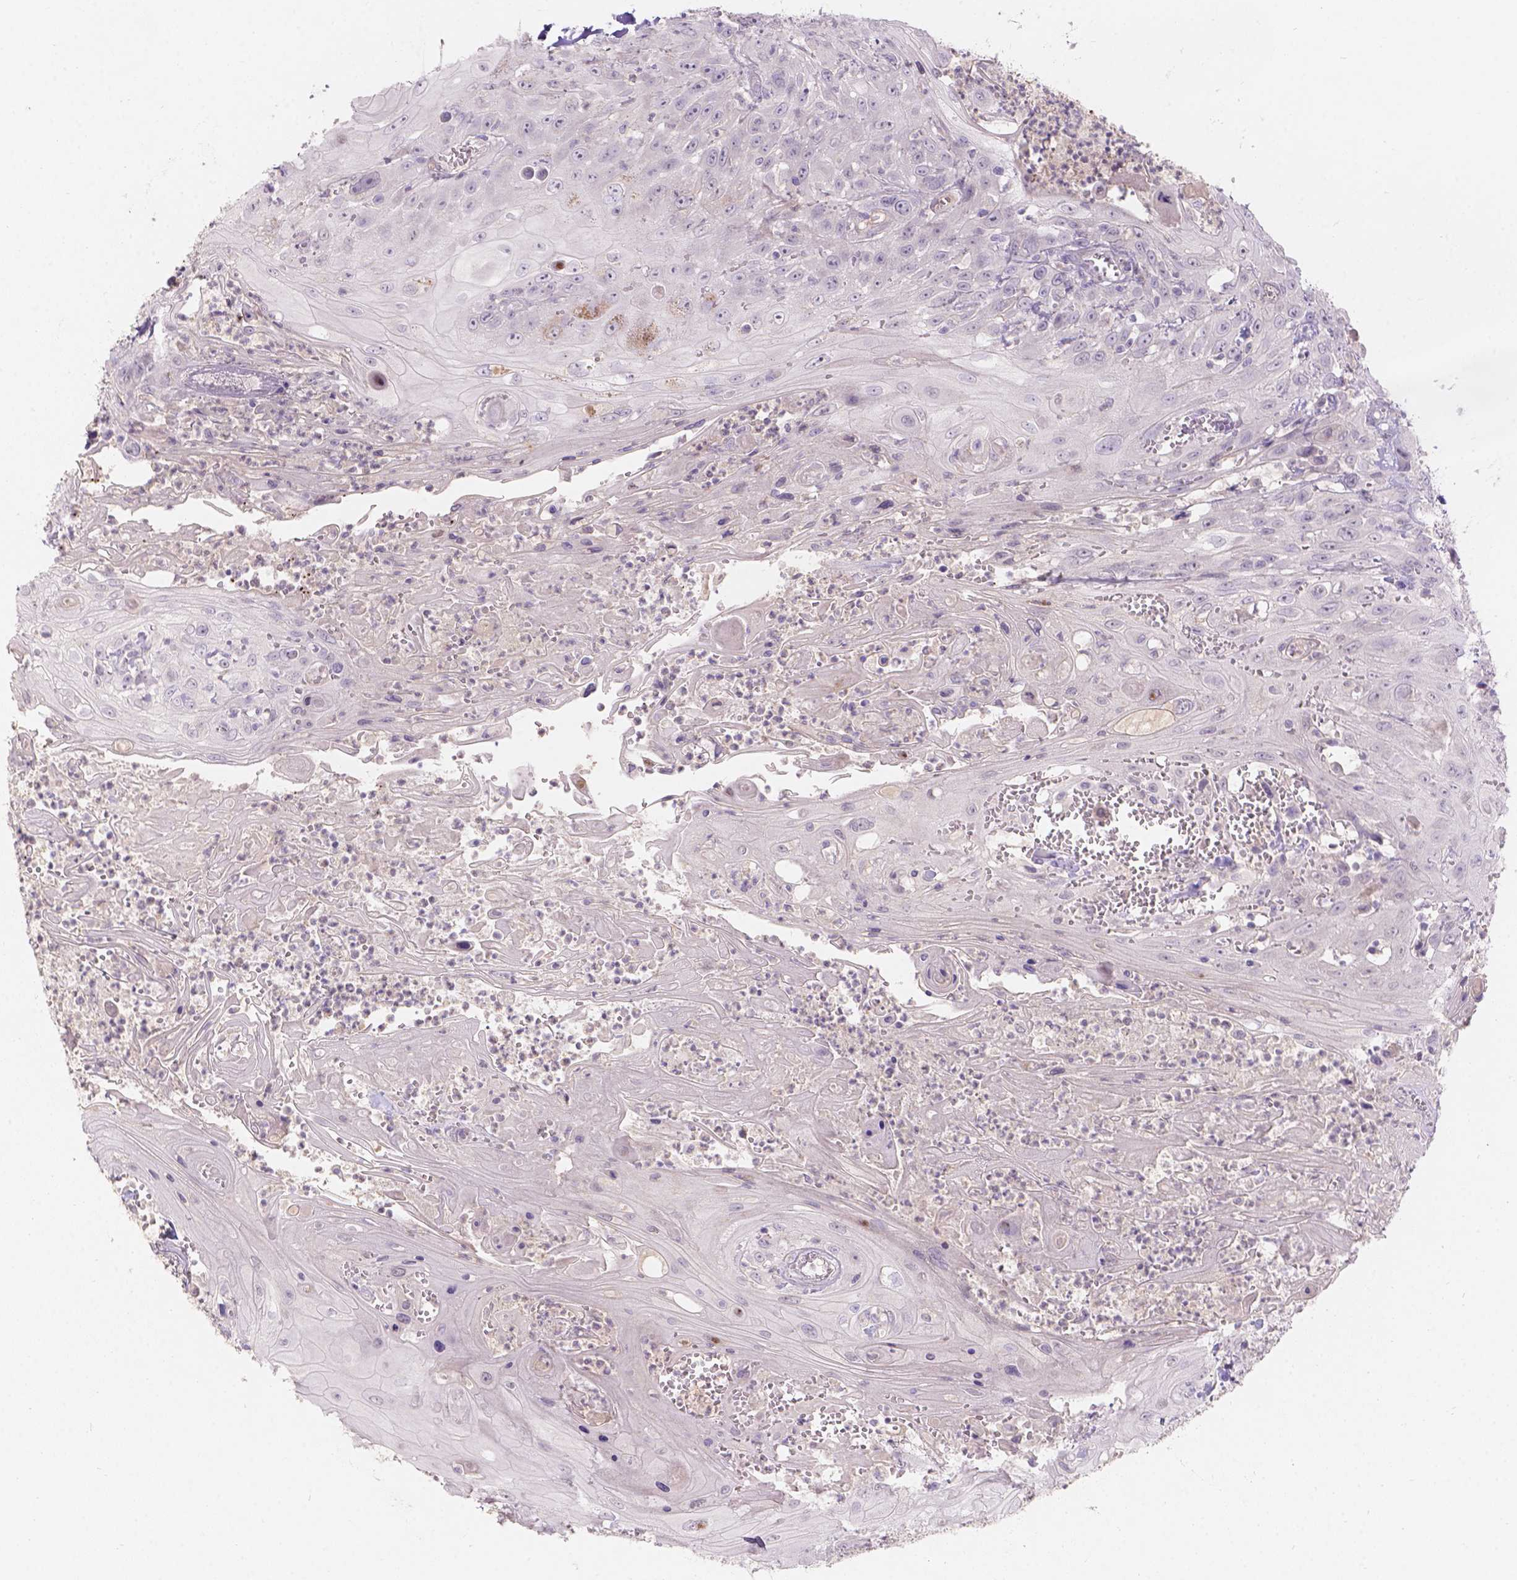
{"staining": {"intensity": "negative", "quantity": "none", "location": "none"}, "tissue": "head and neck cancer", "cell_type": "Tumor cells", "image_type": "cancer", "snomed": [{"axis": "morphology", "description": "Squamous cell carcinoma, NOS"}, {"axis": "topography", "description": "Skin"}, {"axis": "topography", "description": "Head-Neck"}], "caption": "Immunohistochemical staining of human head and neck cancer reveals no significant positivity in tumor cells.", "gene": "DCAF4L1", "patient": {"sex": "male", "age": 80}}